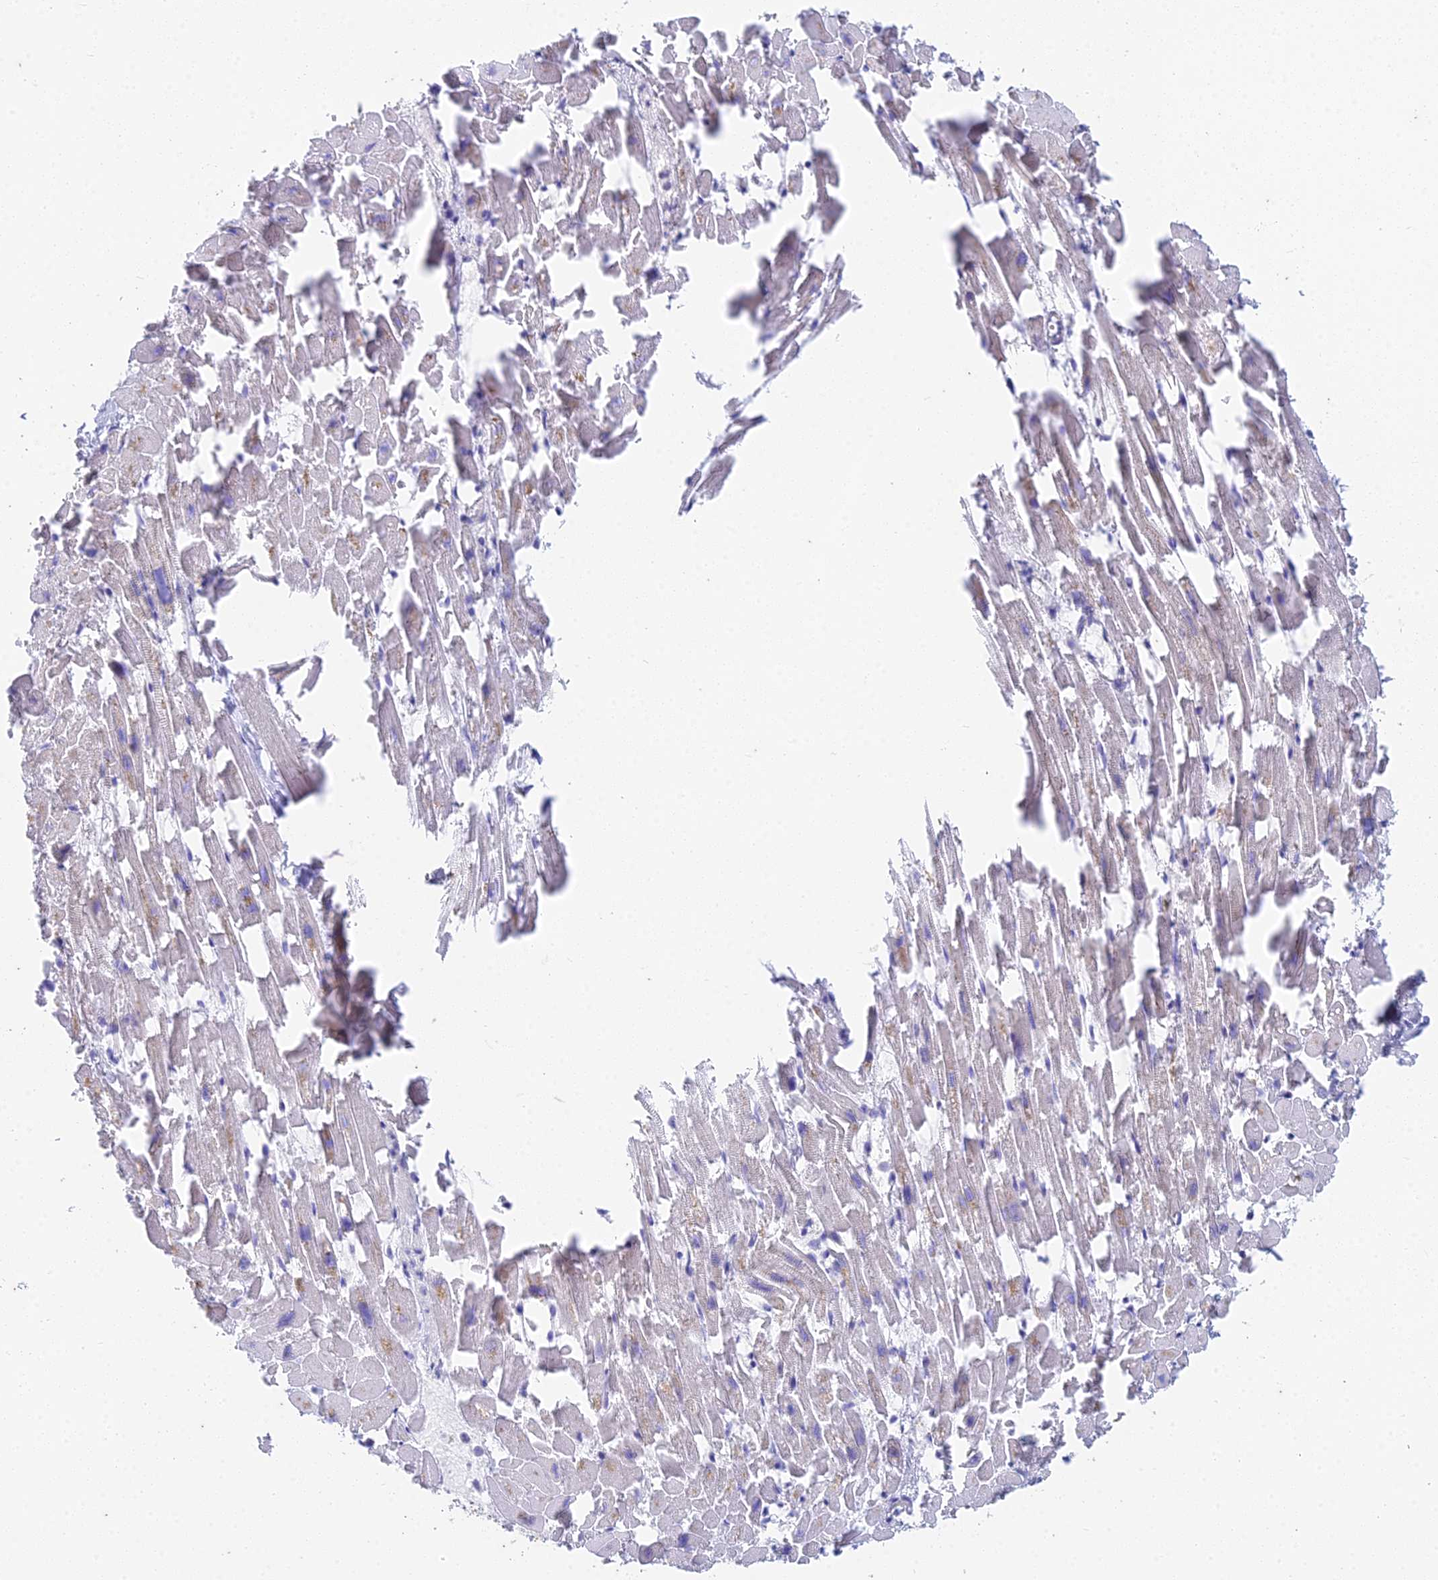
{"staining": {"intensity": "weak", "quantity": "25%-75%", "location": "cytoplasmic/membranous"}, "tissue": "heart muscle", "cell_type": "Cardiomyocytes", "image_type": "normal", "snomed": [{"axis": "morphology", "description": "Normal tissue, NOS"}, {"axis": "topography", "description": "Heart"}], "caption": "Heart muscle stained for a protein displays weak cytoplasmic/membranous positivity in cardiomyocytes. (DAB (3,3'-diaminobenzidine) = brown stain, brightfield microscopy at high magnification).", "gene": "EEF2KMT", "patient": {"sex": "female", "age": 64}}